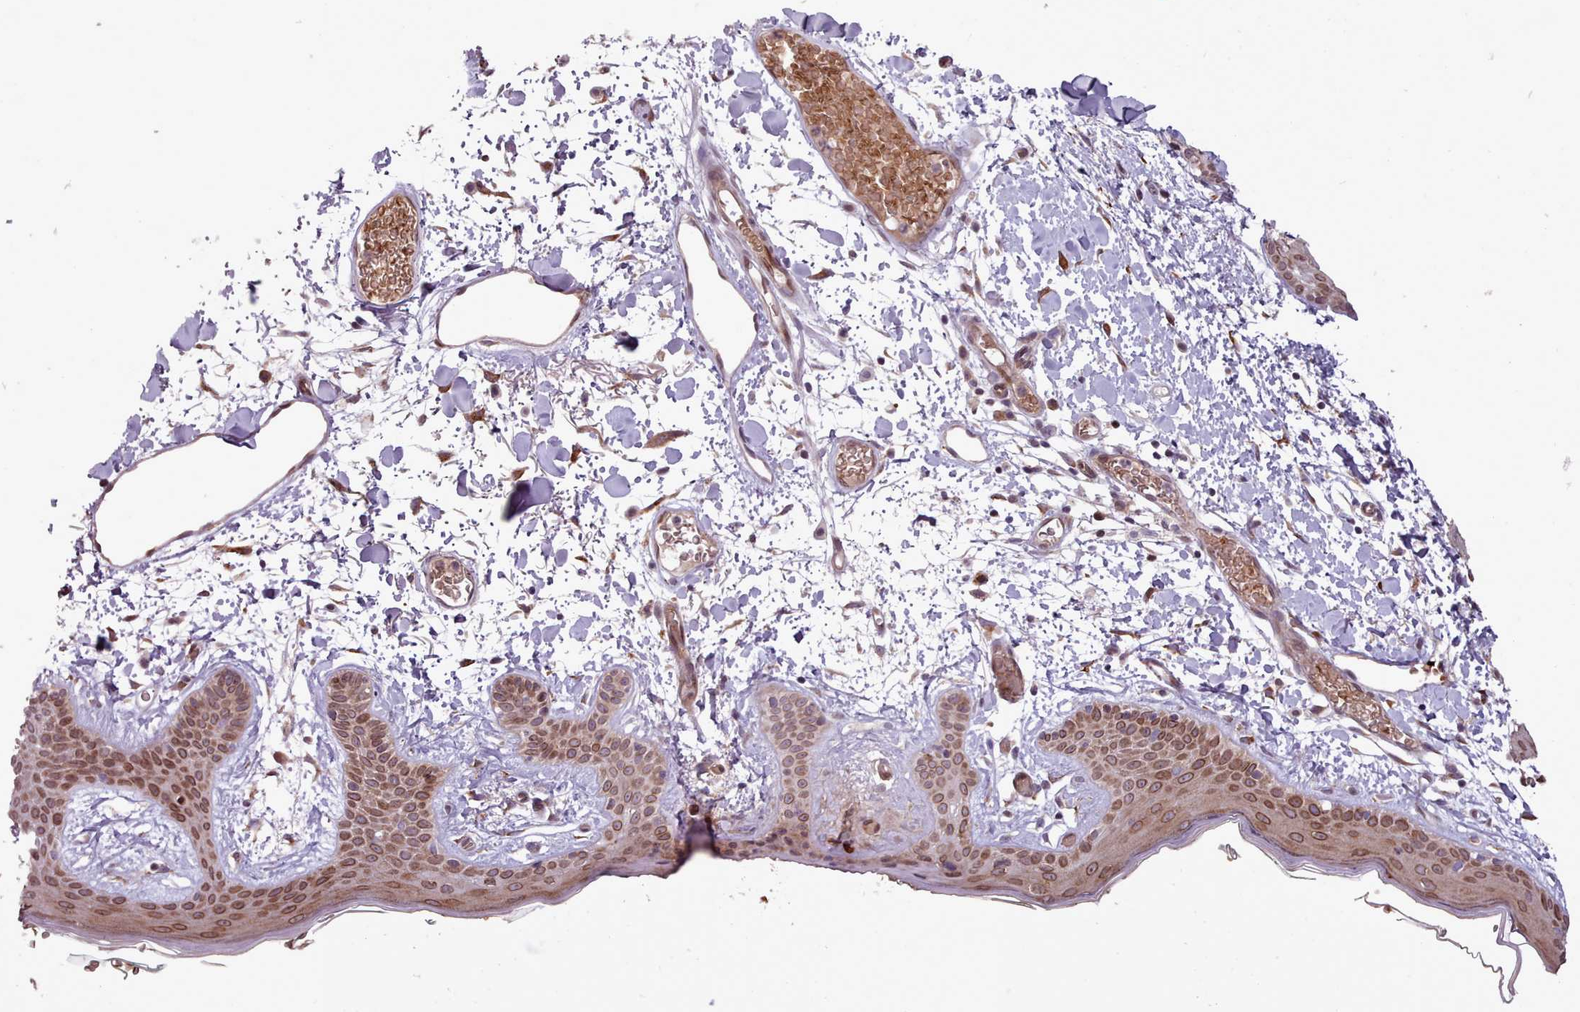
{"staining": {"intensity": "moderate", "quantity": ">75%", "location": "cytoplasmic/membranous"}, "tissue": "skin", "cell_type": "Fibroblasts", "image_type": "normal", "snomed": [{"axis": "morphology", "description": "Normal tissue, NOS"}, {"axis": "topography", "description": "Skin"}], "caption": "Brown immunohistochemical staining in benign human skin shows moderate cytoplasmic/membranous staining in about >75% of fibroblasts. (Stains: DAB in brown, nuclei in blue, Microscopy: brightfield microscopy at high magnification).", "gene": "CABP1", "patient": {"sex": "male", "age": 79}}